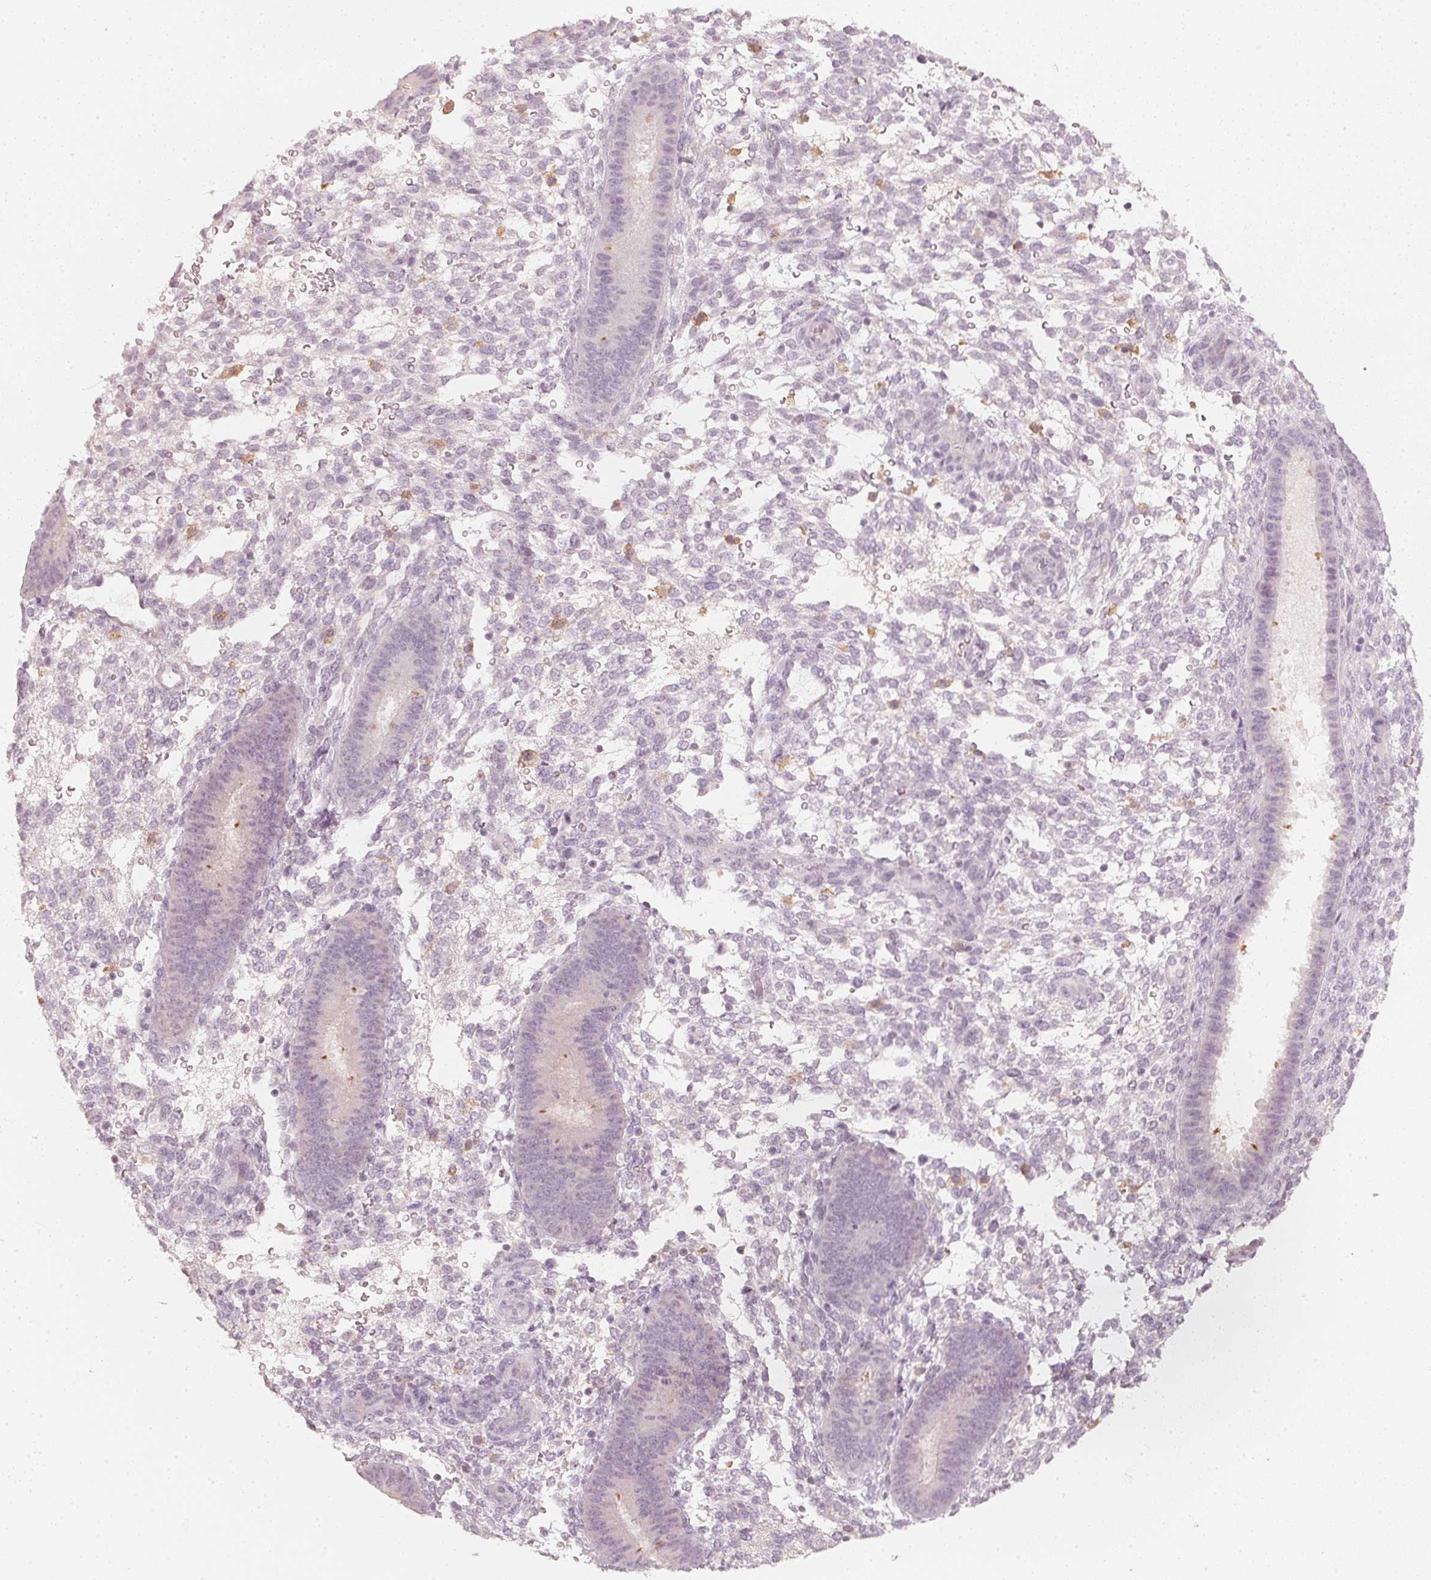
{"staining": {"intensity": "negative", "quantity": "none", "location": "none"}, "tissue": "endometrium", "cell_type": "Cells in endometrial stroma", "image_type": "normal", "snomed": [{"axis": "morphology", "description": "Normal tissue, NOS"}, {"axis": "topography", "description": "Endometrium"}], "caption": "Protein analysis of benign endometrium reveals no significant staining in cells in endometrial stroma.", "gene": "CFAP276", "patient": {"sex": "female", "age": 39}}